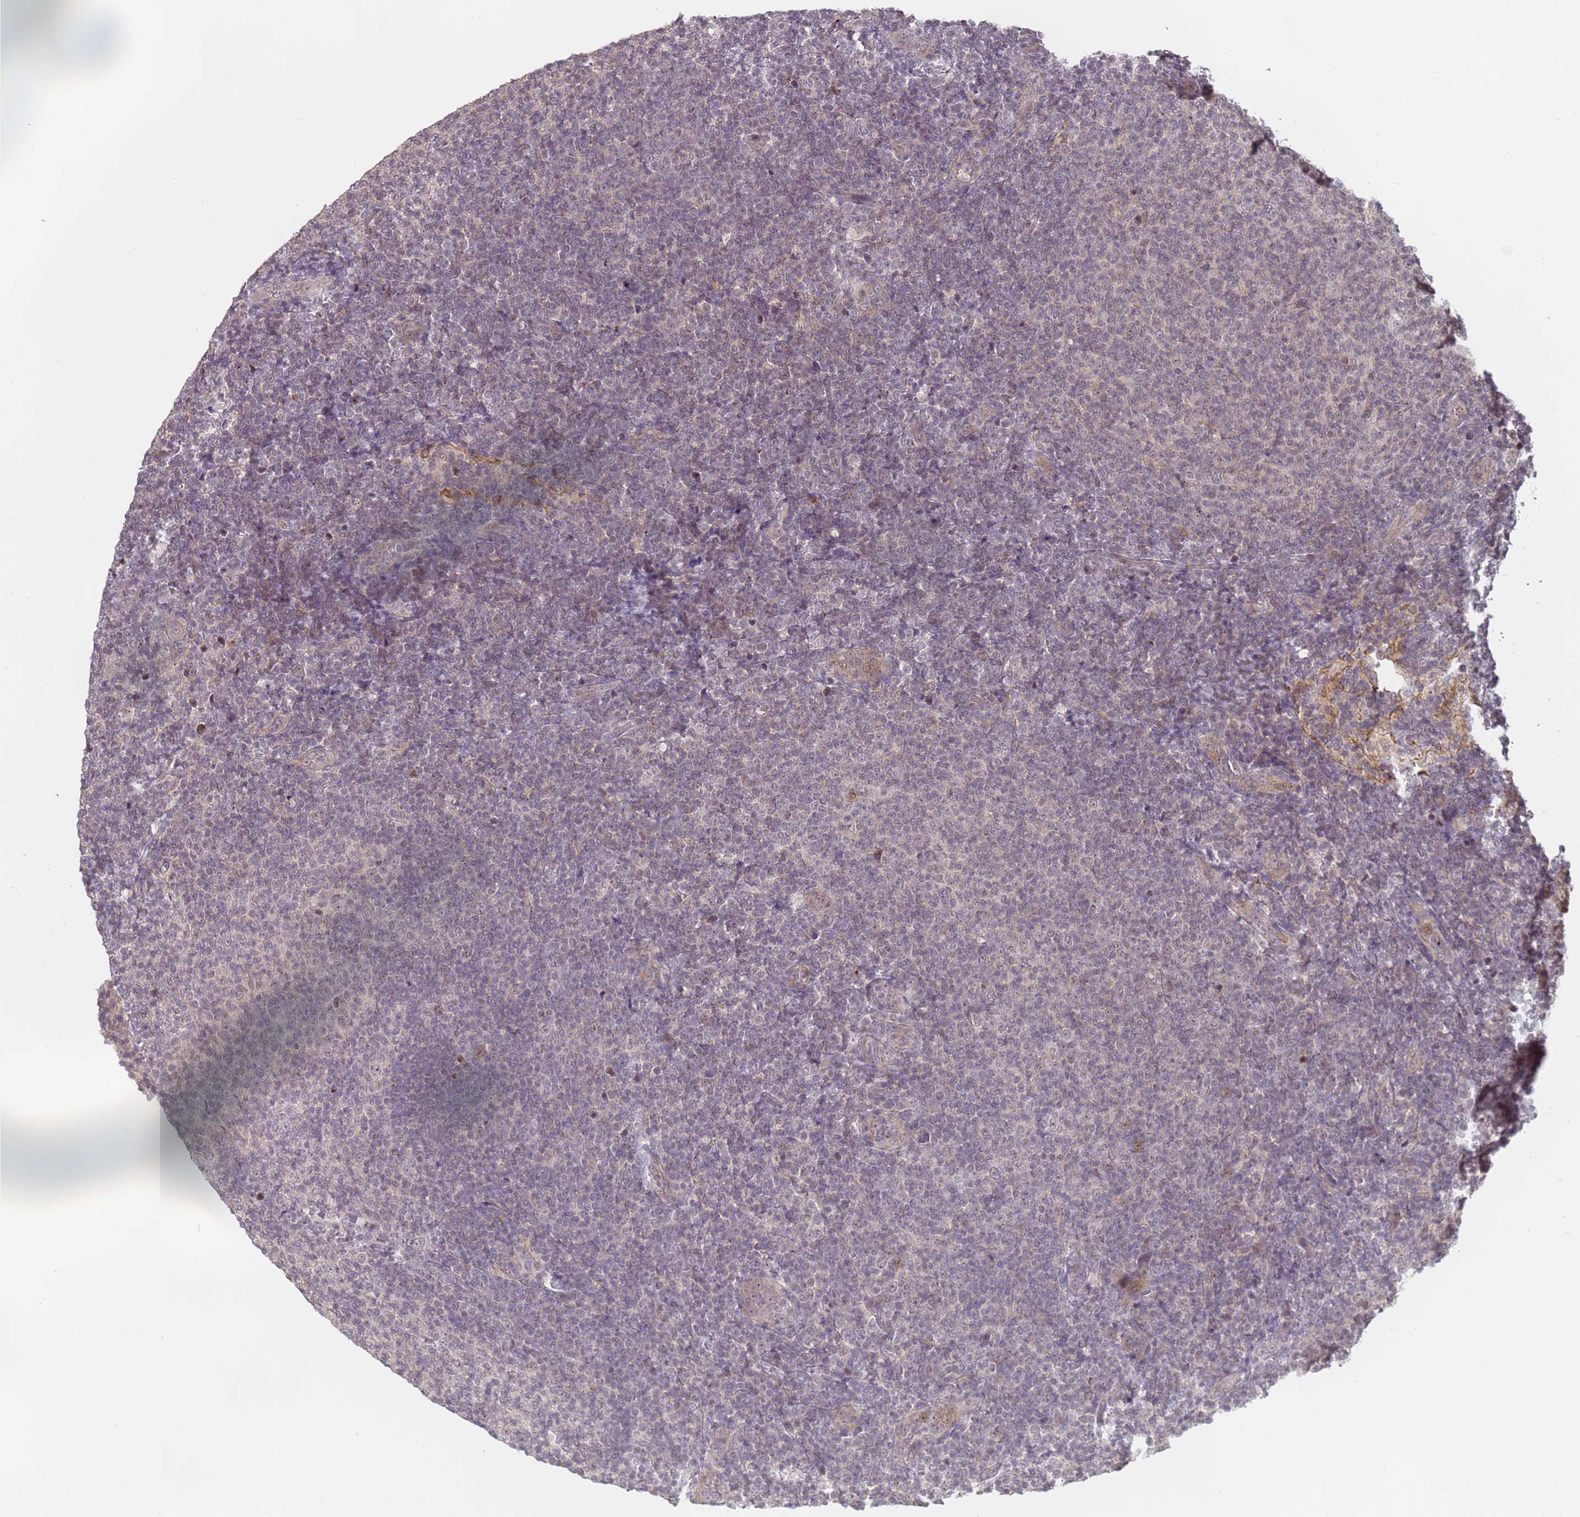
{"staining": {"intensity": "negative", "quantity": "none", "location": "none"}, "tissue": "lymphoma", "cell_type": "Tumor cells", "image_type": "cancer", "snomed": [{"axis": "morphology", "description": "Malignant lymphoma, non-Hodgkin's type, Low grade"}, {"axis": "topography", "description": "Lymph node"}], "caption": "Low-grade malignant lymphoma, non-Hodgkin's type stained for a protein using immunohistochemistry exhibits no expression tumor cells.", "gene": "VWA3A", "patient": {"sex": "male", "age": 66}}